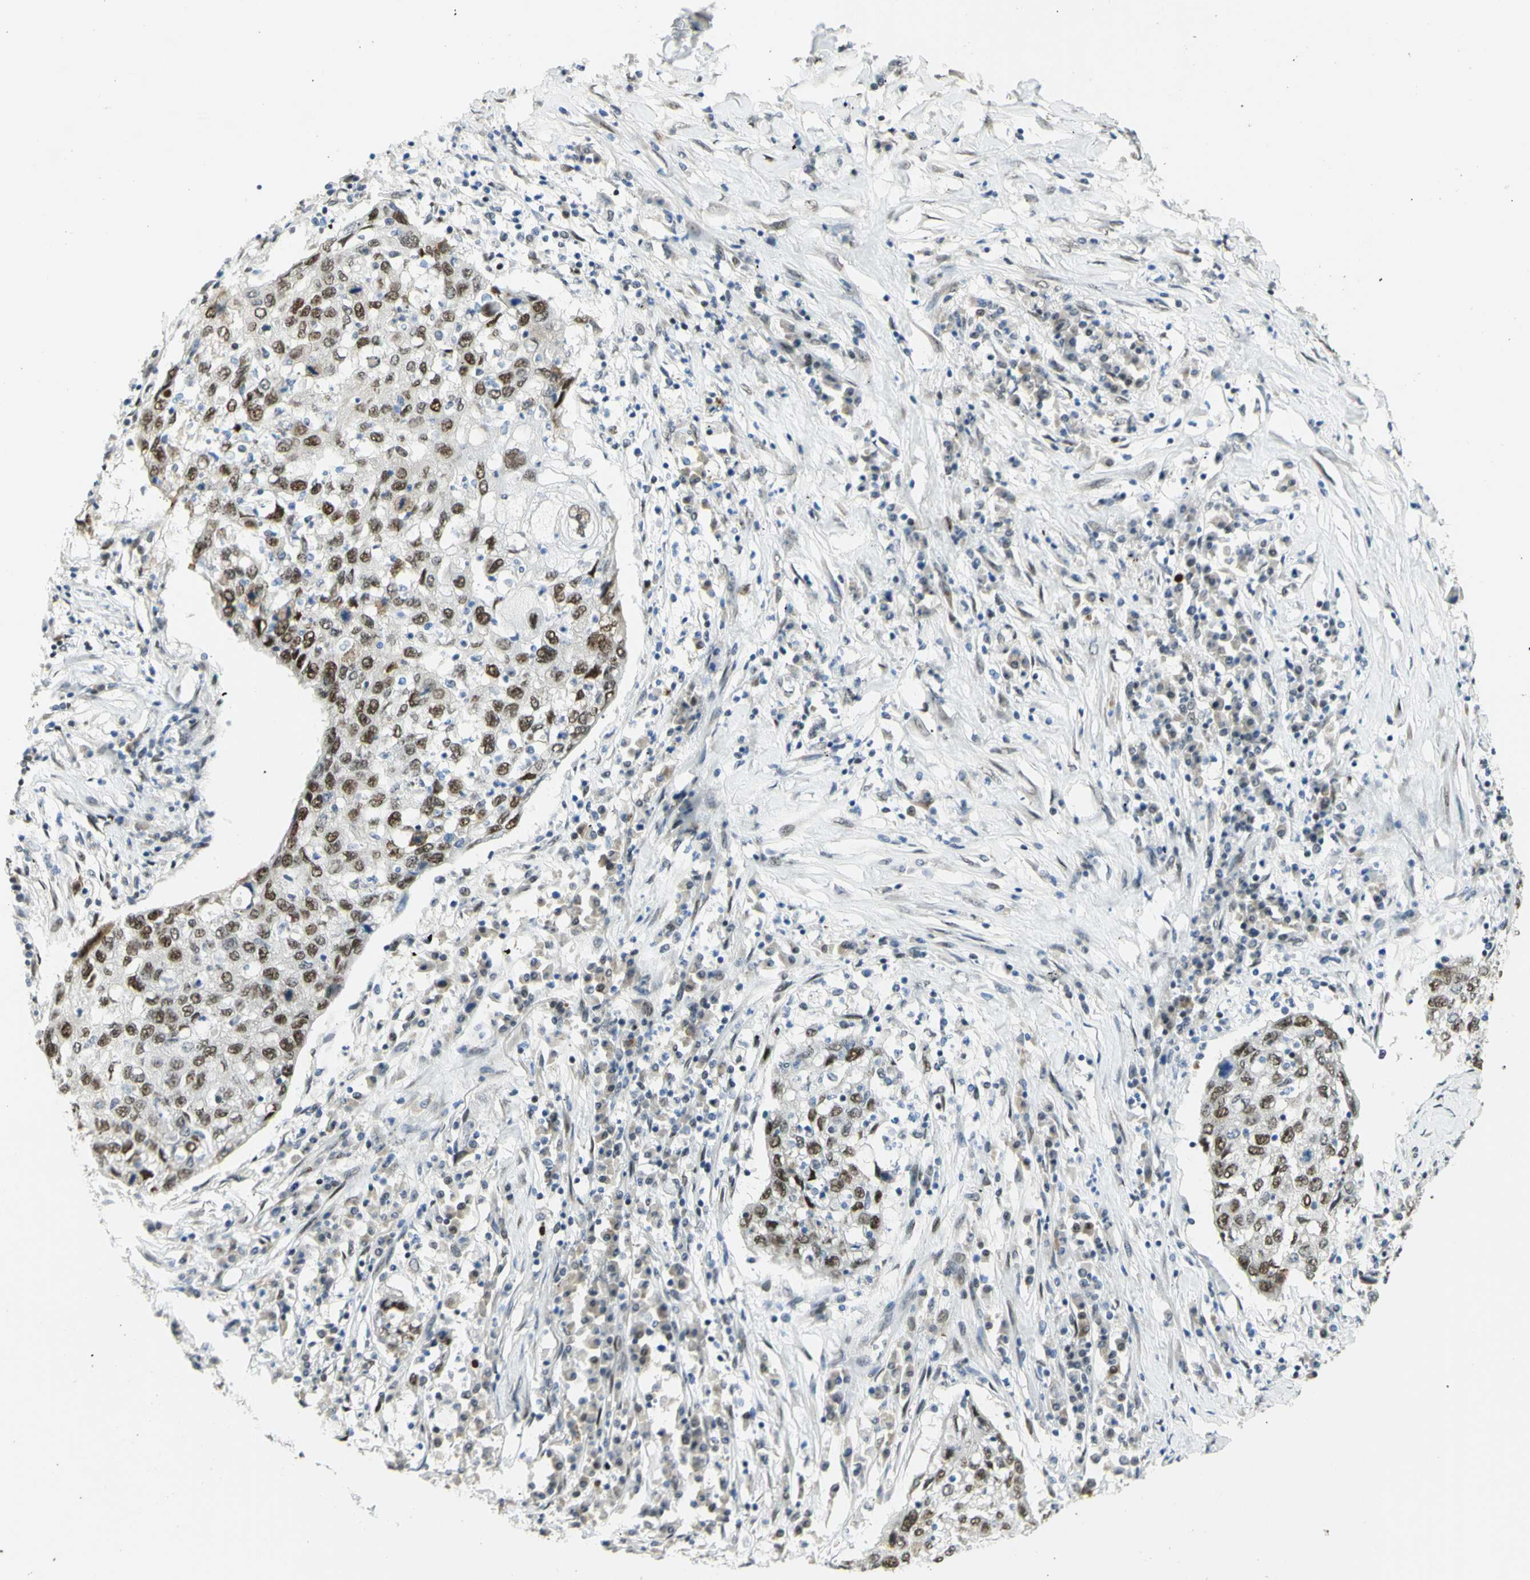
{"staining": {"intensity": "strong", "quantity": ">75%", "location": "nuclear"}, "tissue": "lung cancer", "cell_type": "Tumor cells", "image_type": "cancer", "snomed": [{"axis": "morphology", "description": "Squamous cell carcinoma, NOS"}, {"axis": "topography", "description": "Lung"}], "caption": "Tumor cells reveal high levels of strong nuclear expression in about >75% of cells in lung cancer (squamous cell carcinoma).", "gene": "DDX1", "patient": {"sex": "female", "age": 63}}